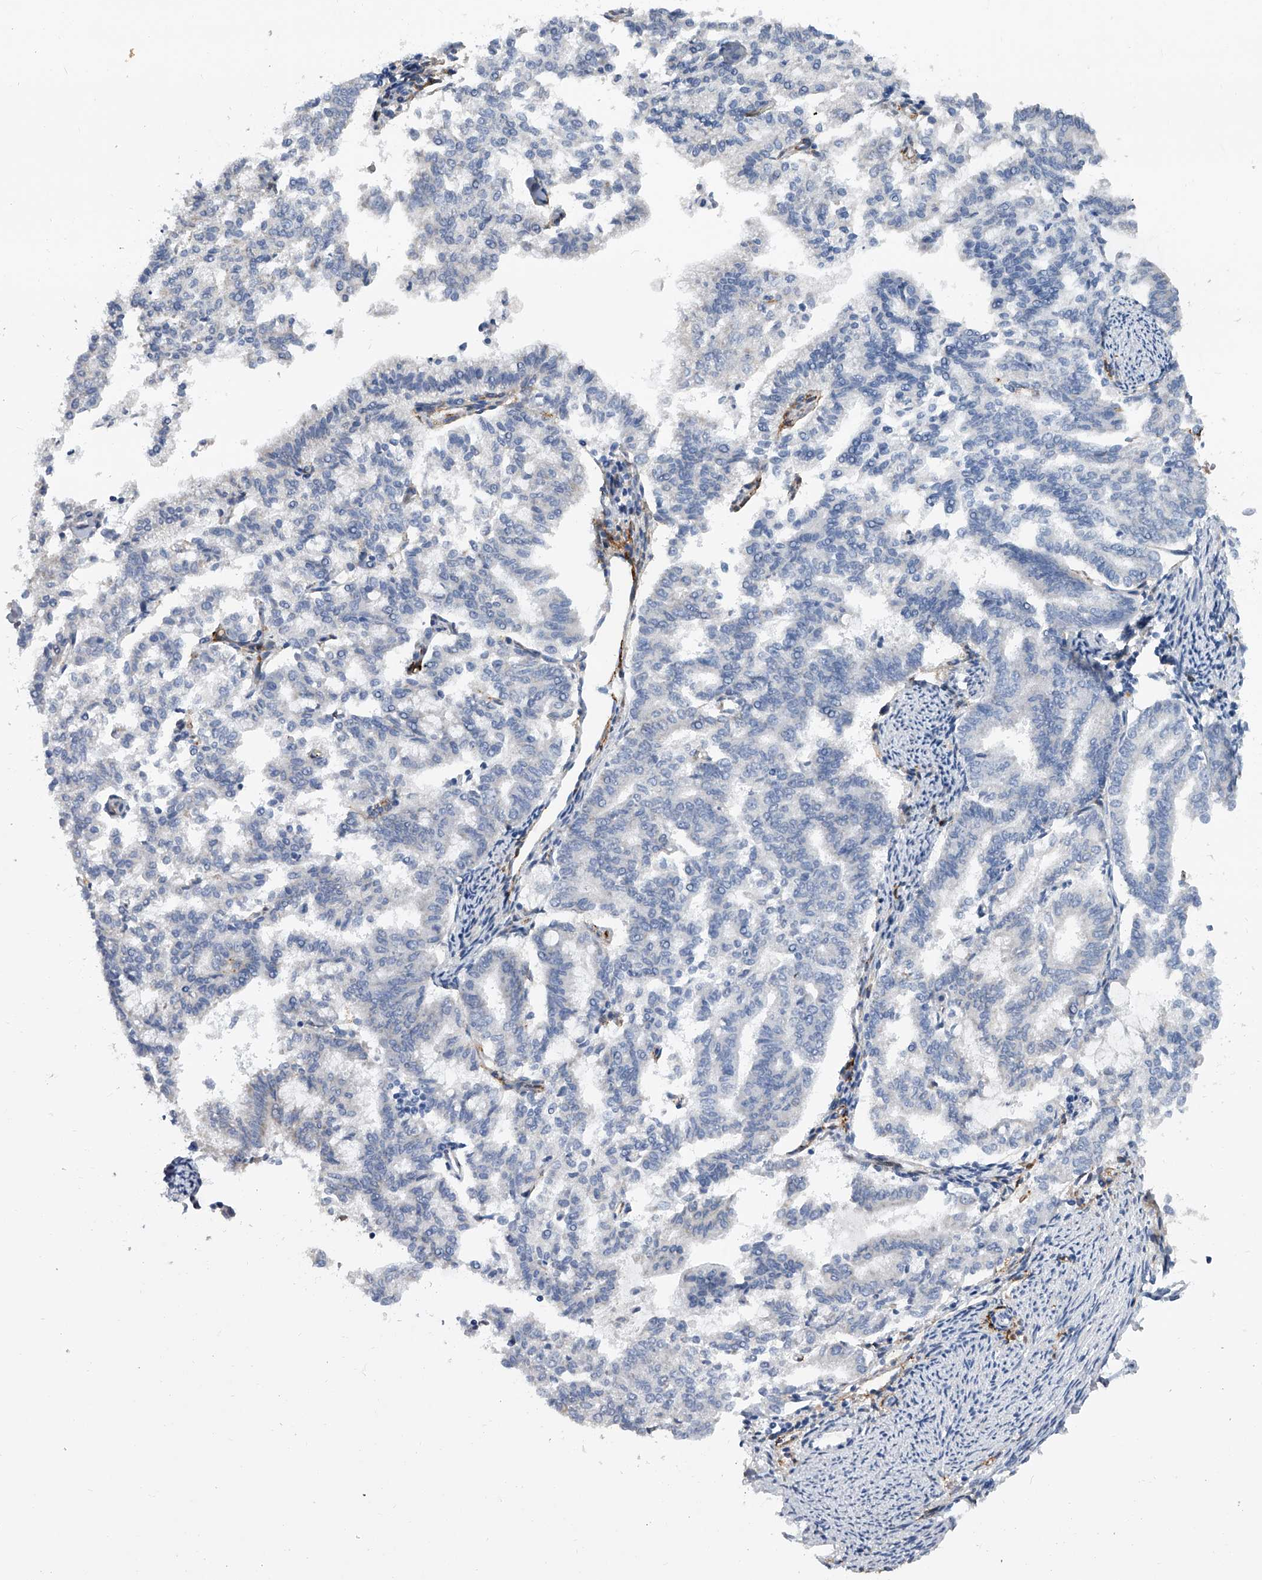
{"staining": {"intensity": "negative", "quantity": "none", "location": "none"}, "tissue": "endometrial cancer", "cell_type": "Tumor cells", "image_type": "cancer", "snomed": [{"axis": "morphology", "description": "Adenocarcinoma, NOS"}, {"axis": "topography", "description": "Endometrium"}], "caption": "Immunohistochemical staining of endometrial adenocarcinoma exhibits no significant positivity in tumor cells. The staining was performed using DAB (3,3'-diaminobenzidine) to visualize the protein expression in brown, while the nuclei were stained in blue with hematoxylin (Magnification: 20x).", "gene": "ALG14", "patient": {"sex": "female", "age": 79}}